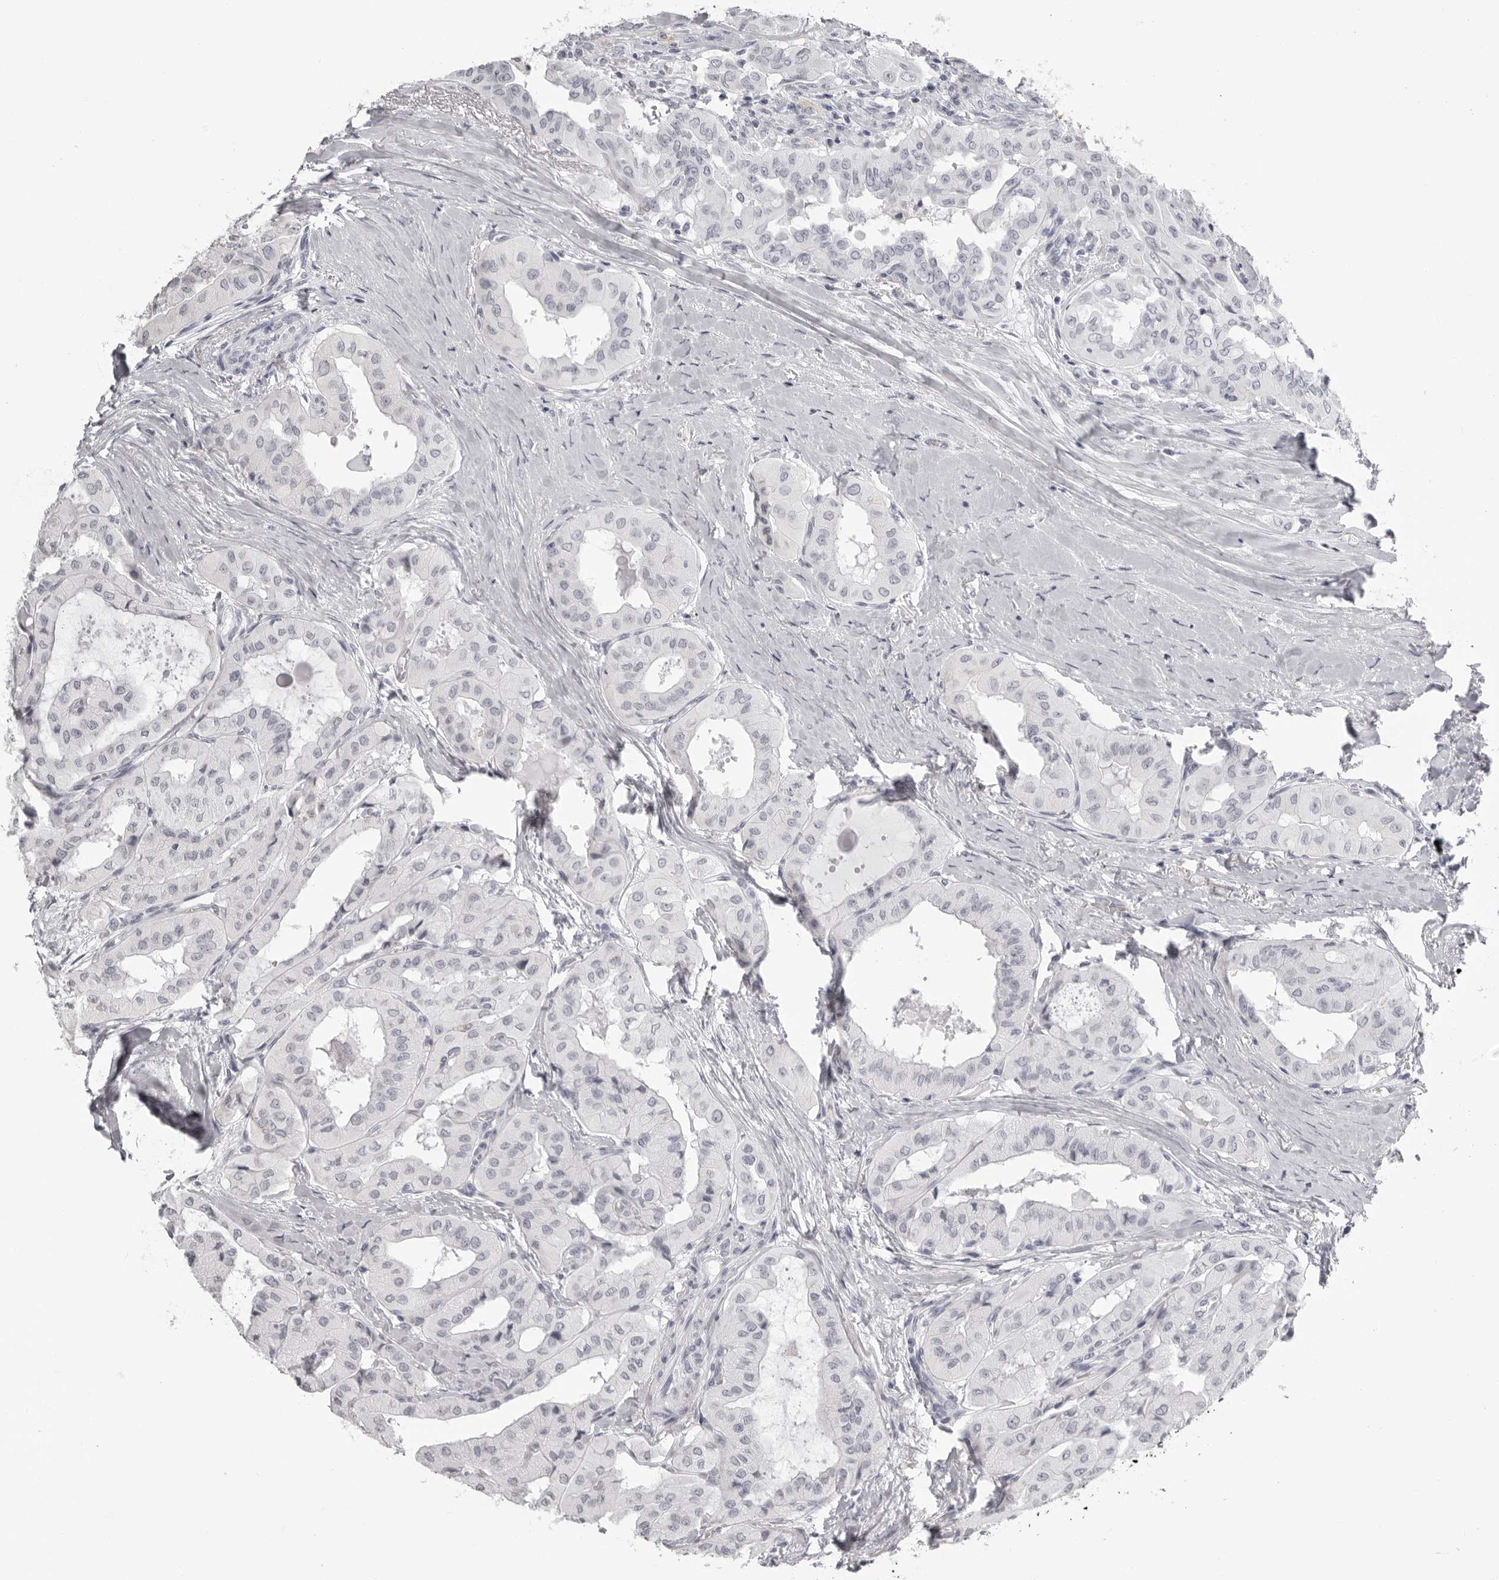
{"staining": {"intensity": "negative", "quantity": "none", "location": "none"}, "tissue": "thyroid cancer", "cell_type": "Tumor cells", "image_type": "cancer", "snomed": [{"axis": "morphology", "description": "Papillary adenocarcinoma, NOS"}, {"axis": "topography", "description": "Thyroid gland"}], "caption": "Image shows no significant protein positivity in tumor cells of thyroid cancer. (DAB immunohistochemistry, high magnification).", "gene": "CST1", "patient": {"sex": "female", "age": 59}}